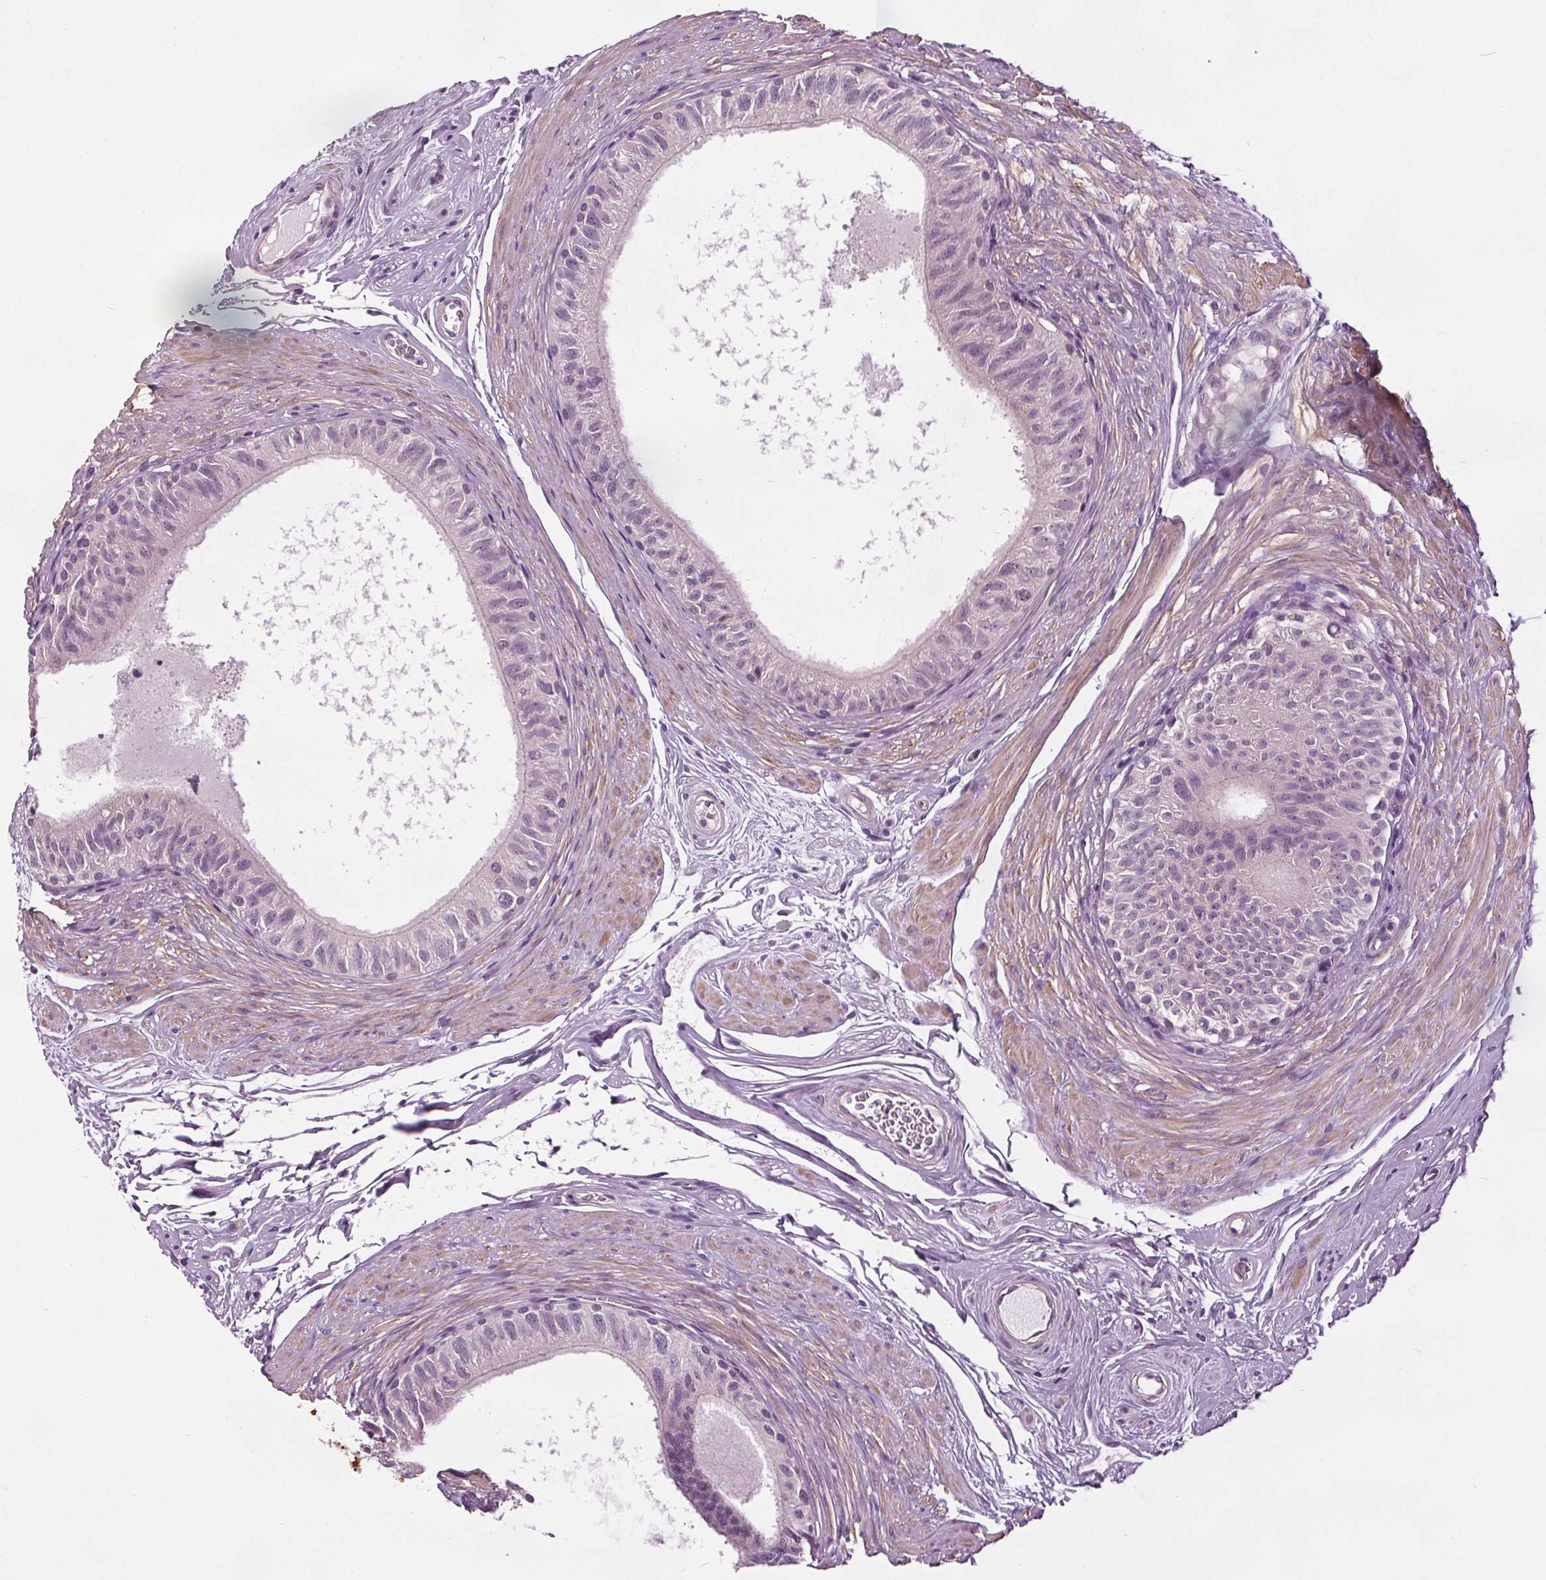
{"staining": {"intensity": "negative", "quantity": "none", "location": "none"}, "tissue": "epididymis", "cell_type": "Glandular cells", "image_type": "normal", "snomed": [{"axis": "morphology", "description": "Normal tissue, NOS"}, {"axis": "topography", "description": "Epididymis"}], "caption": "Protein analysis of unremarkable epididymis demonstrates no significant expression in glandular cells. (DAB (3,3'-diaminobenzidine) immunohistochemistry visualized using brightfield microscopy, high magnification).", "gene": "RASA1", "patient": {"sex": "male", "age": 36}}